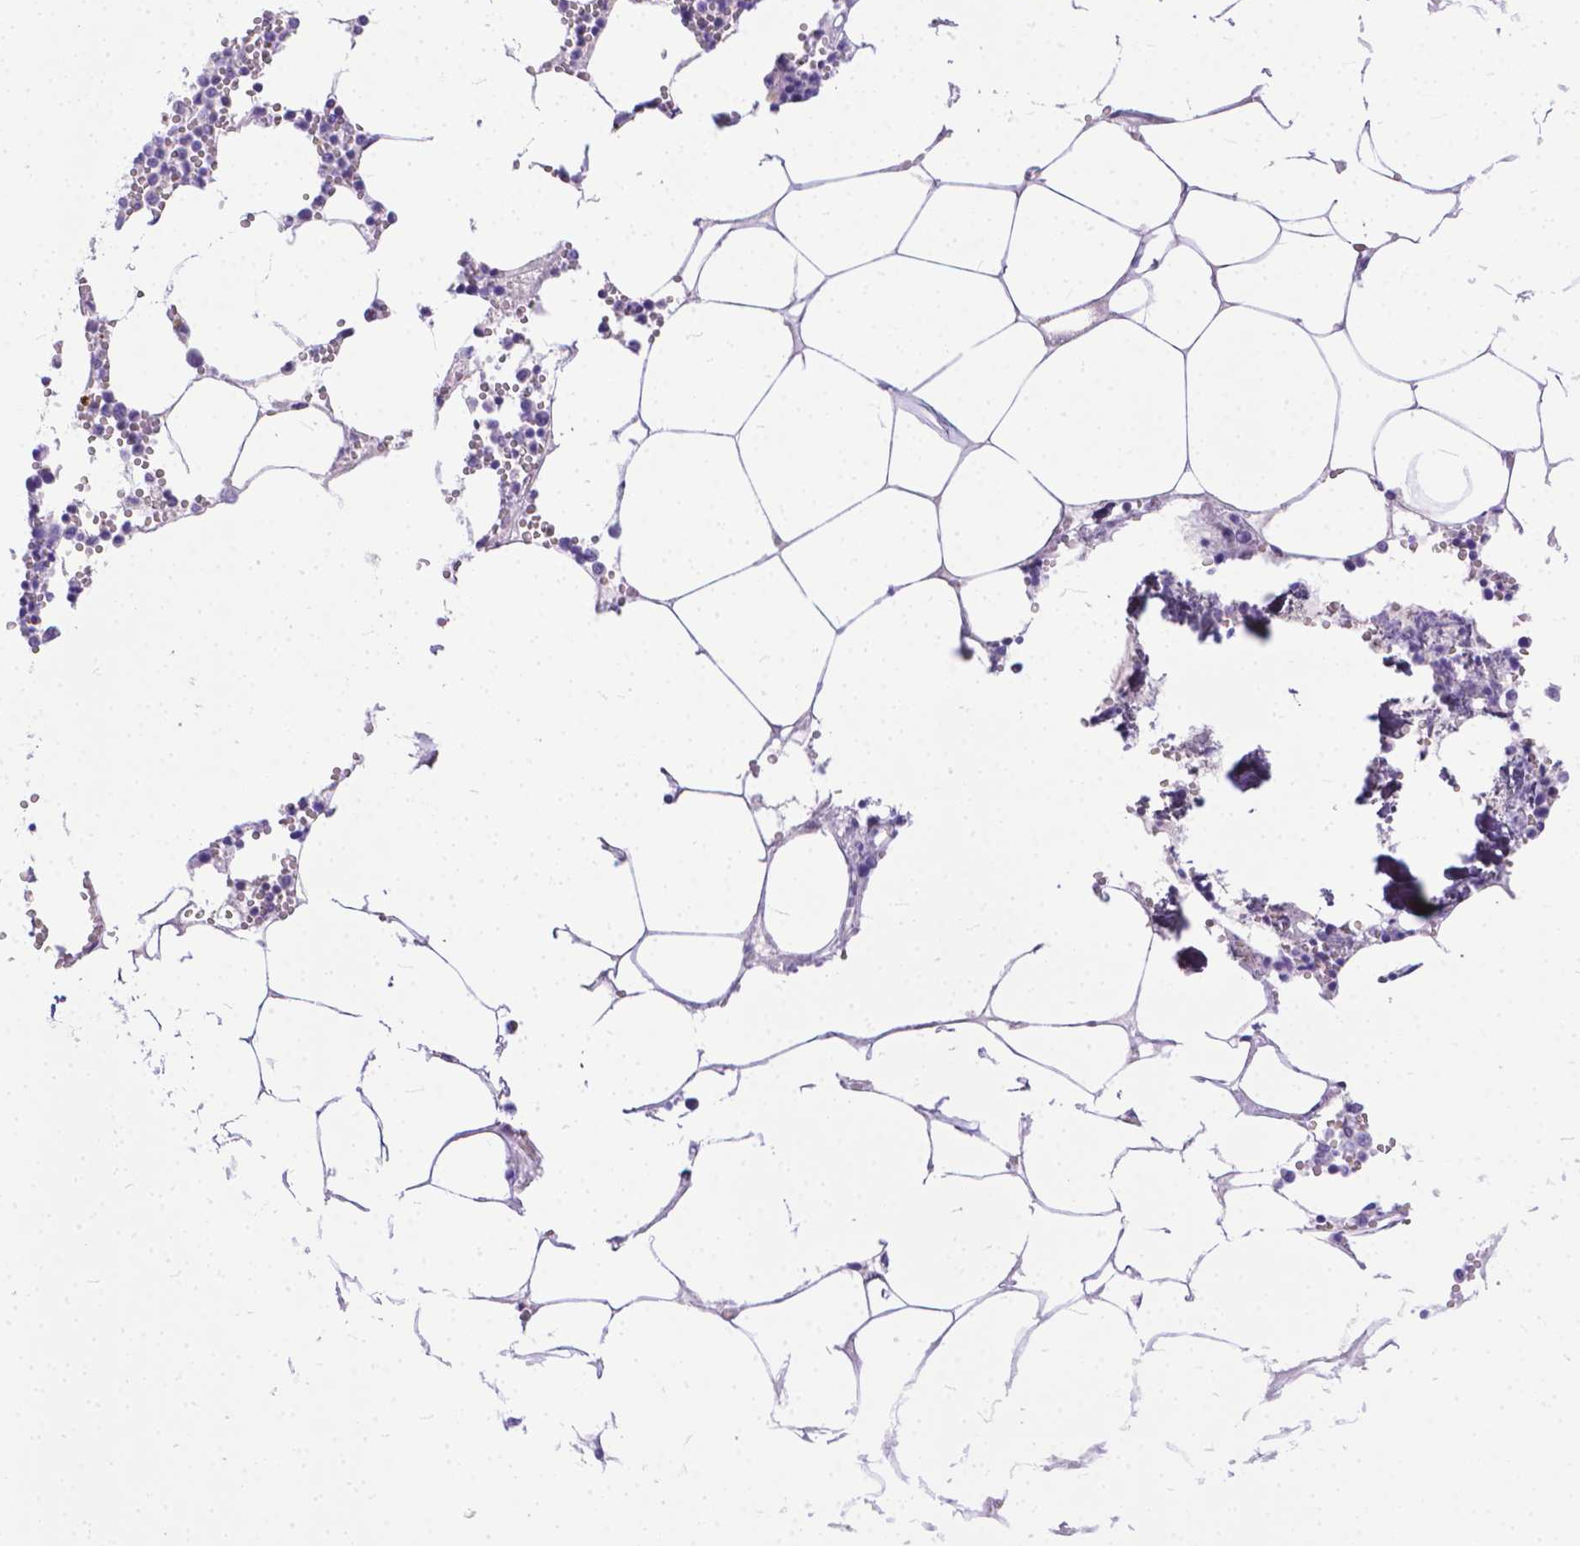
{"staining": {"intensity": "negative", "quantity": "none", "location": "none"}, "tissue": "bone marrow", "cell_type": "Hematopoietic cells", "image_type": "normal", "snomed": [{"axis": "morphology", "description": "Normal tissue, NOS"}, {"axis": "topography", "description": "Bone marrow"}], "caption": "This is a photomicrograph of IHC staining of normal bone marrow, which shows no staining in hematopoietic cells.", "gene": "TTLL6", "patient": {"sex": "male", "age": 54}}